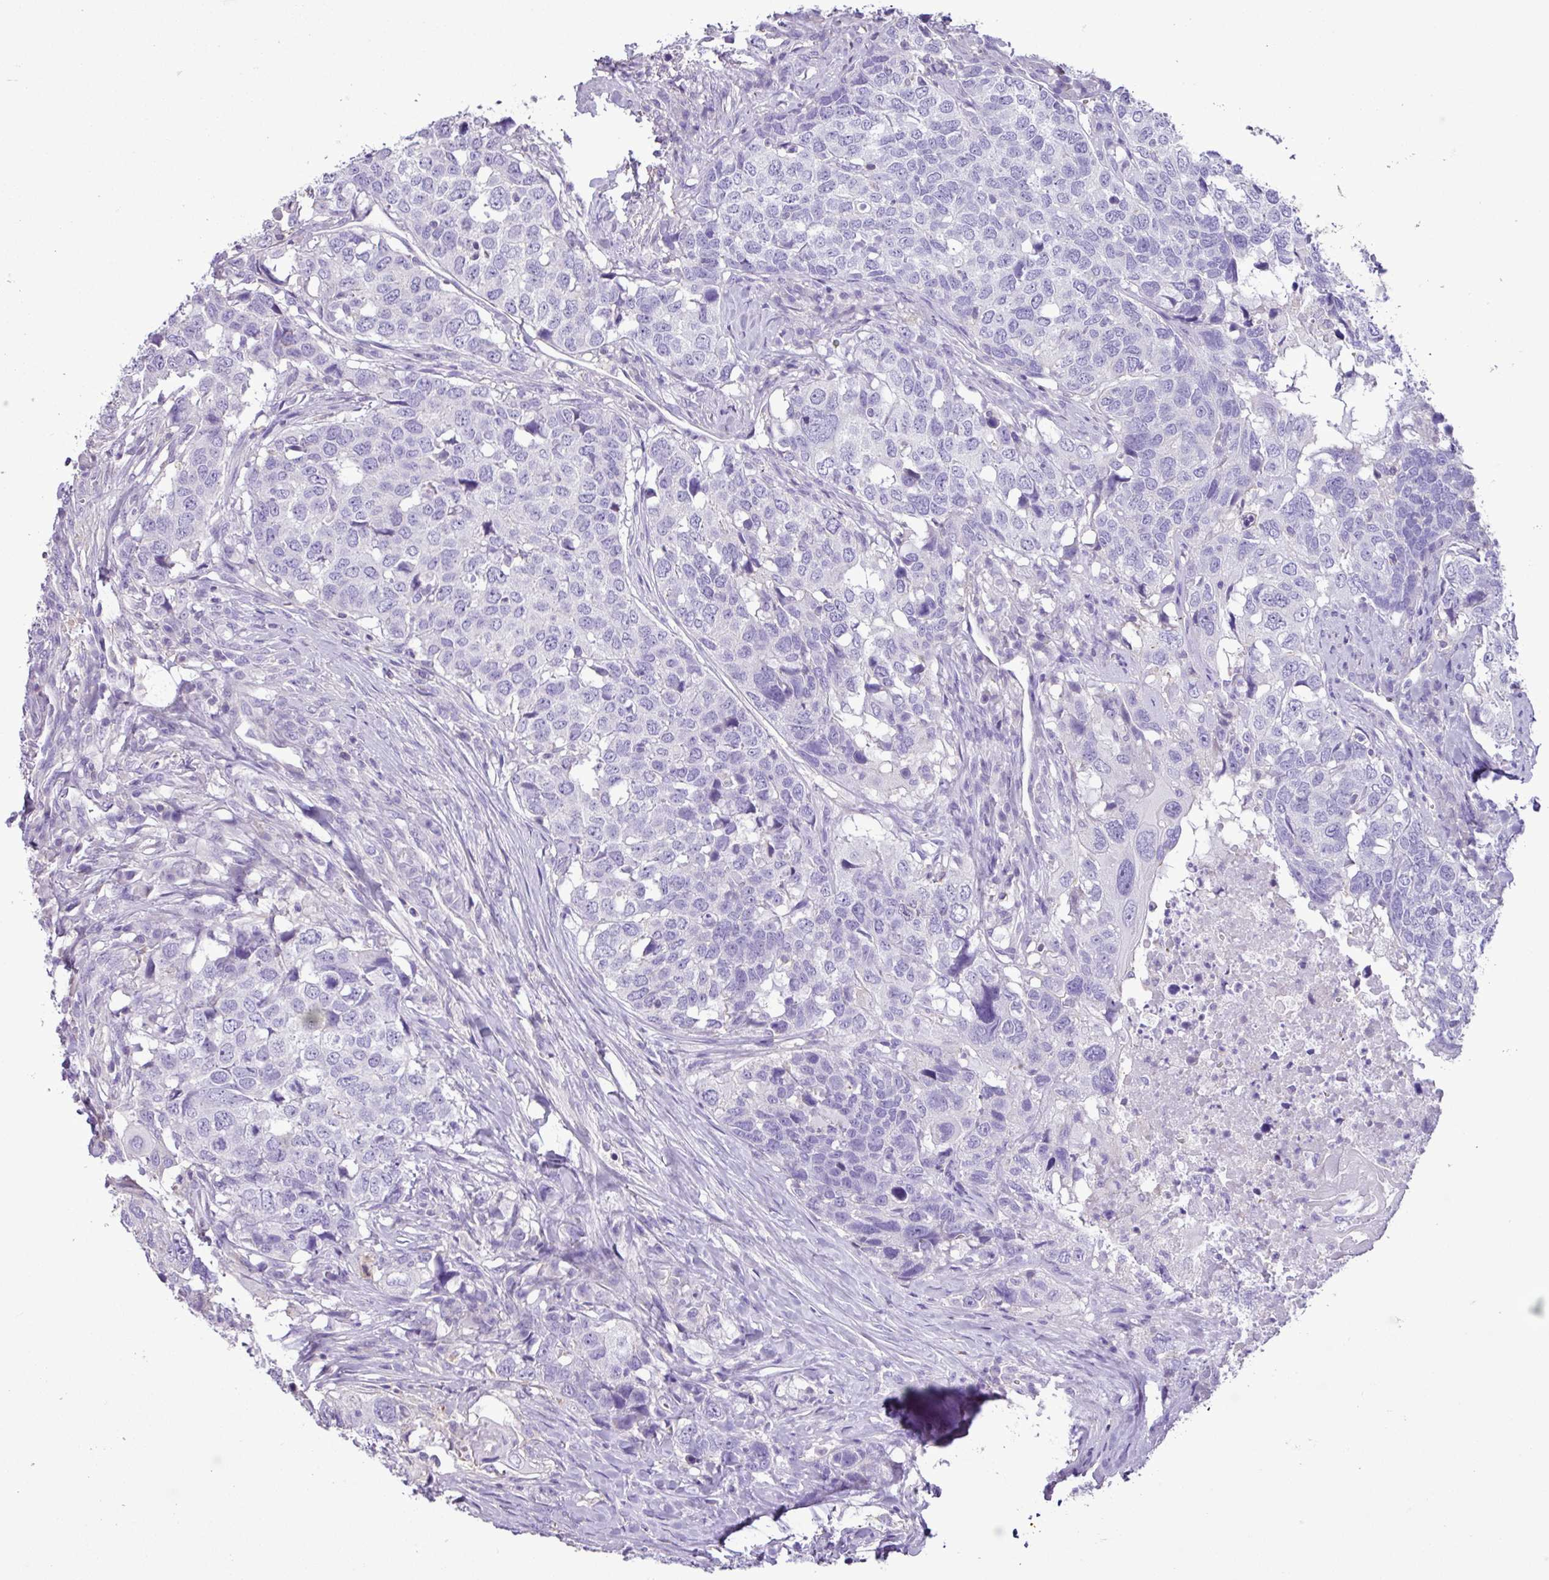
{"staining": {"intensity": "negative", "quantity": "none", "location": "none"}, "tissue": "head and neck cancer", "cell_type": "Tumor cells", "image_type": "cancer", "snomed": [{"axis": "morphology", "description": "Normal tissue, NOS"}, {"axis": "morphology", "description": "Squamous cell carcinoma, NOS"}, {"axis": "topography", "description": "Skeletal muscle"}, {"axis": "topography", "description": "Vascular tissue"}, {"axis": "topography", "description": "Peripheral nerve tissue"}, {"axis": "topography", "description": "Head-Neck"}], "caption": "An image of squamous cell carcinoma (head and neck) stained for a protein shows no brown staining in tumor cells. Nuclei are stained in blue.", "gene": "ZNF334", "patient": {"sex": "male", "age": 66}}